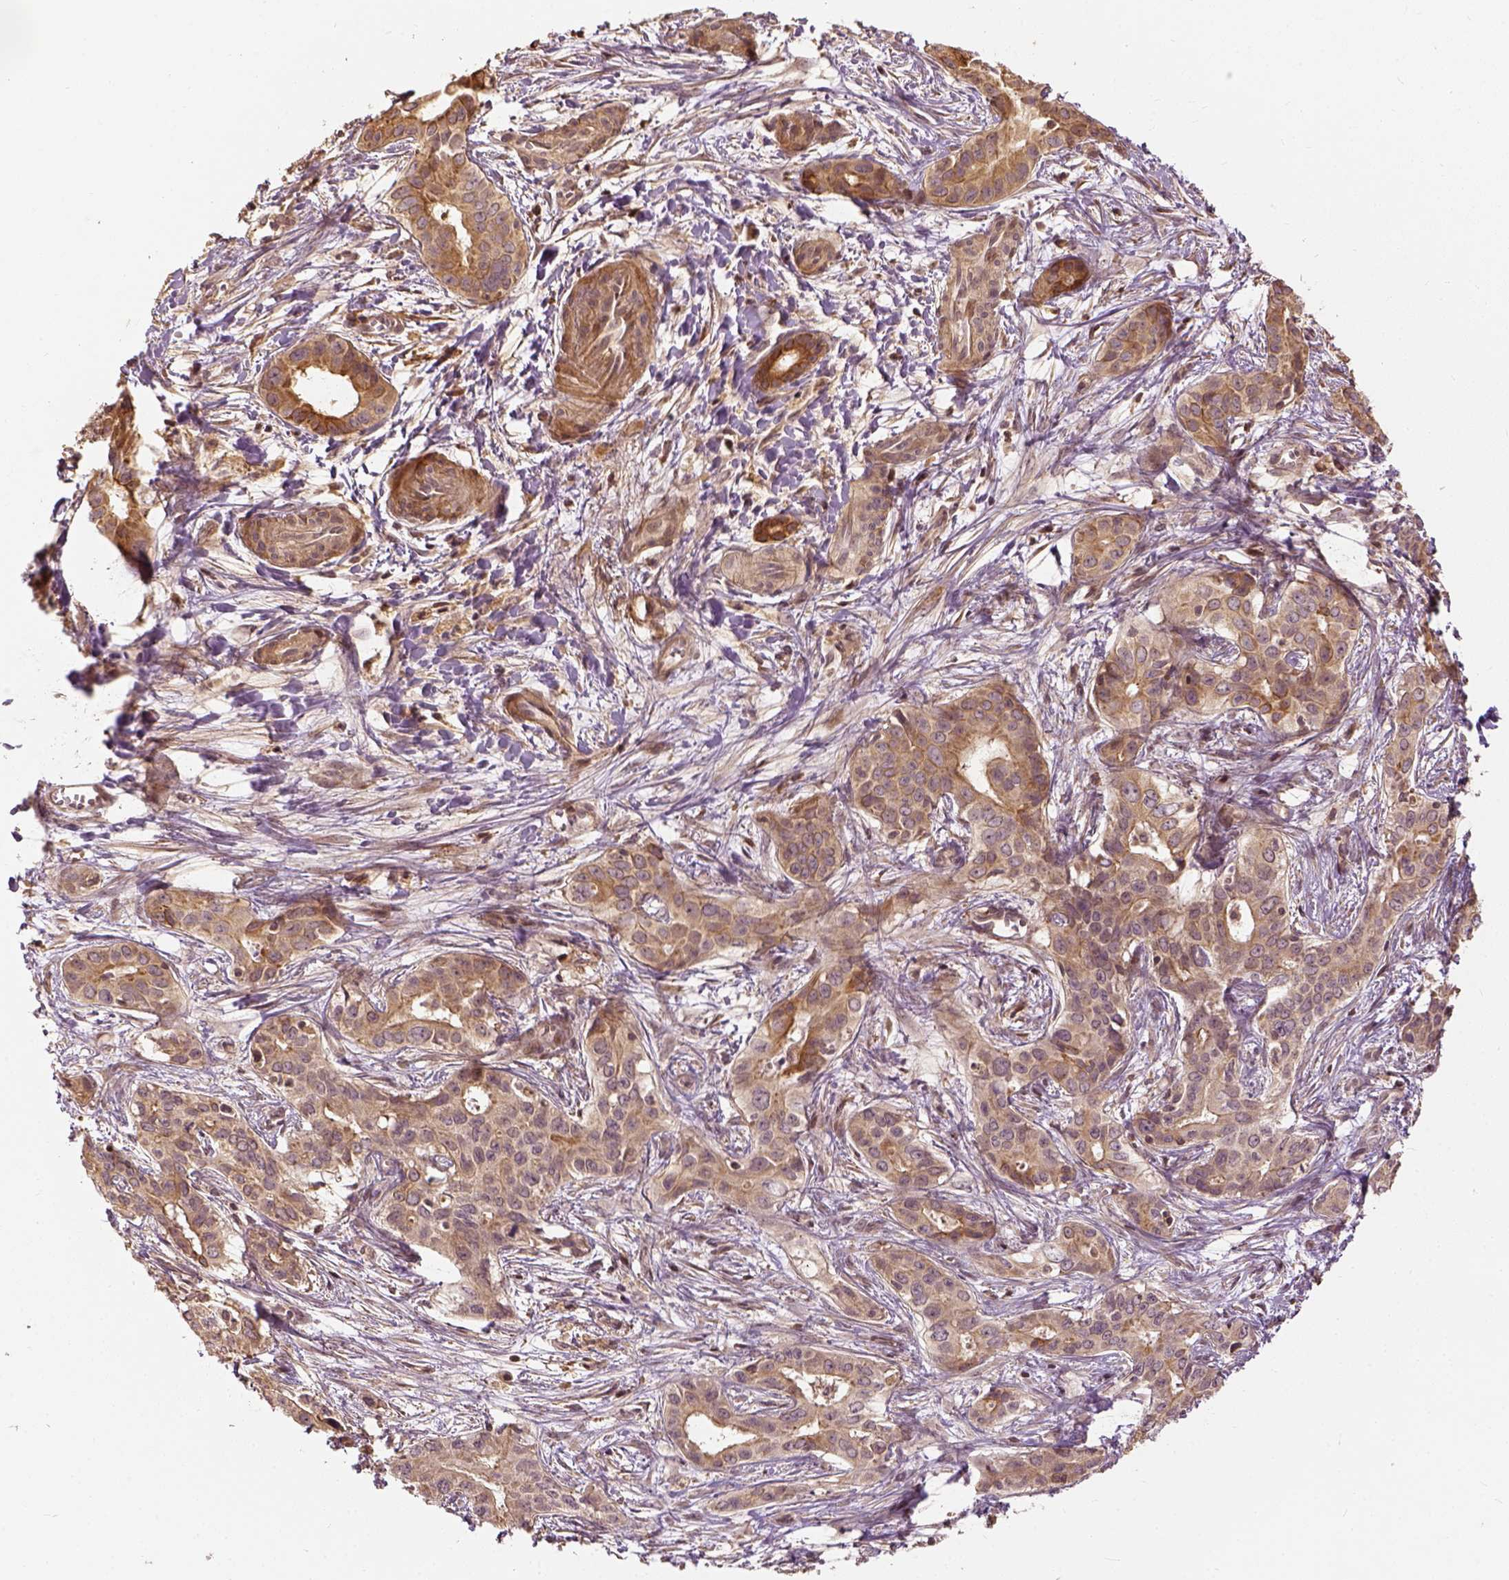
{"staining": {"intensity": "moderate", "quantity": ">75%", "location": "cytoplasmic/membranous"}, "tissue": "liver cancer", "cell_type": "Tumor cells", "image_type": "cancer", "snomed": [{"axis": "morphology", "description": "Cholangiocarcinoma"}, {"axis": "topography", "description": "Liver"}], "caption": "Tumor cells display medium levels of moderate cytoplasmic/membranous staining in about >75% of cells in human liver cholangiocarcinoma. Immunohistochemistry (ihc) stains the protein of interest in brown and the nuclei are stained blue.", "gene": "VEGFA", "patient": {"sex": "female", "age": 65}}